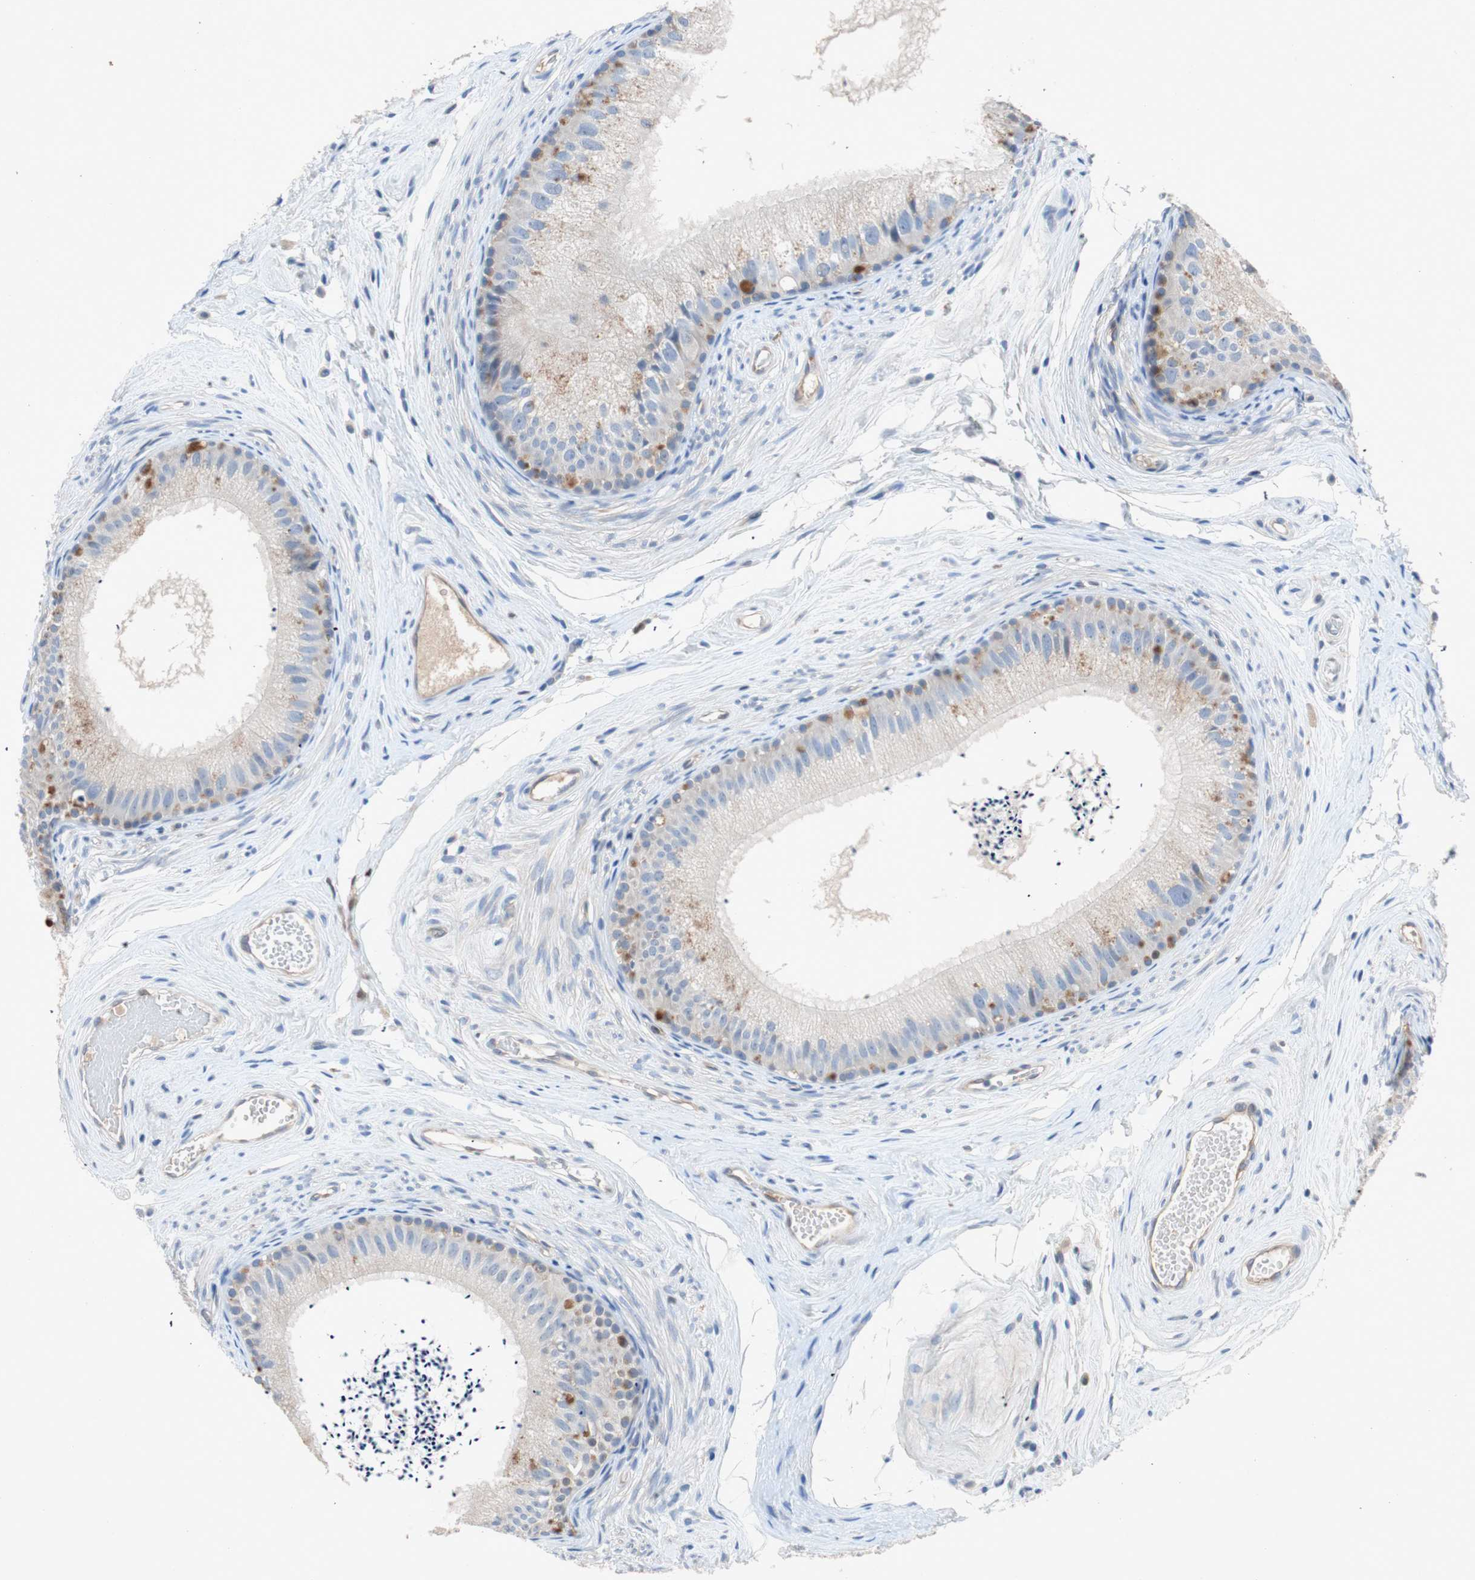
{"staining": {"intensity": "moderate", "quantity": "<25%", "location": "cytoplasmic/membranous,nuclear"}, "tissue": "epididymis", "cell_type": "Glandular cells", "image_type": "normal", "snomed": [{"axis": "morphology", "description": "Normal tissue, NOS"}, {"axis": "topography", "description": "Epididymis"}], "caption": "This histopathology image displays immunohistochemistry (IHC) staining of normal human epididymis, with low moderate cytoplasmic/membranous,nuclear positivity in about <25% of glandular cells.", "gene": "RELB", "patient": {"sex": "male", "age": 56}}